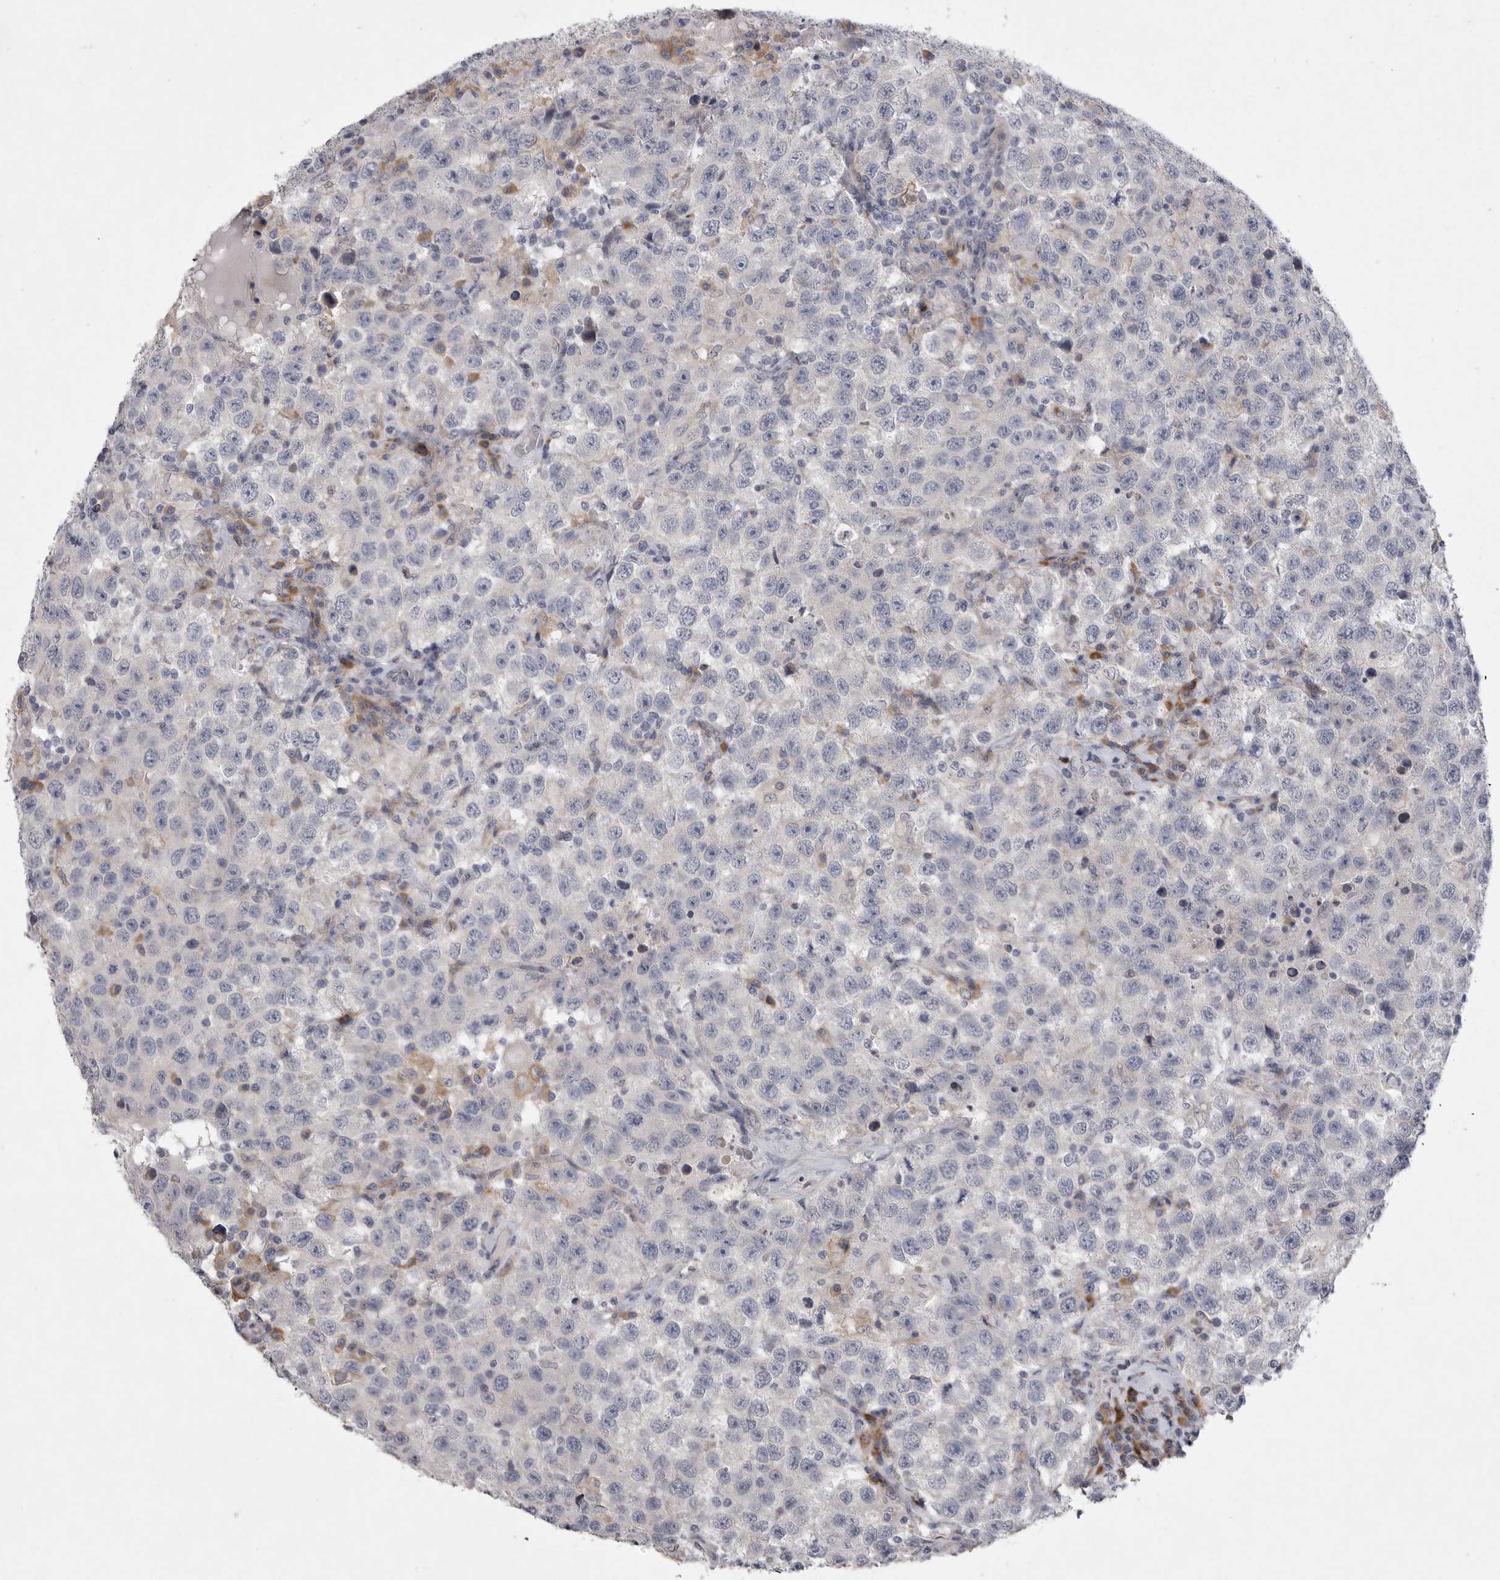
{"staining": {"intensity": "negative", "quantity": "none", "location": "none"}, "tissue": "testis cancer", "cell_type": "Tumor cells", "image_type": "cancer", "snomed": [{"axis": "morphology", "description": "Seminoma, NOS"}, {"axis": "topography", "description": "Testis"}], "caption": "Micrograph shows no protein staining in tumor cells of testis seminoma tissue.", "gene": "EDEM3", "patient": {"sex": "male", "age": 41}}